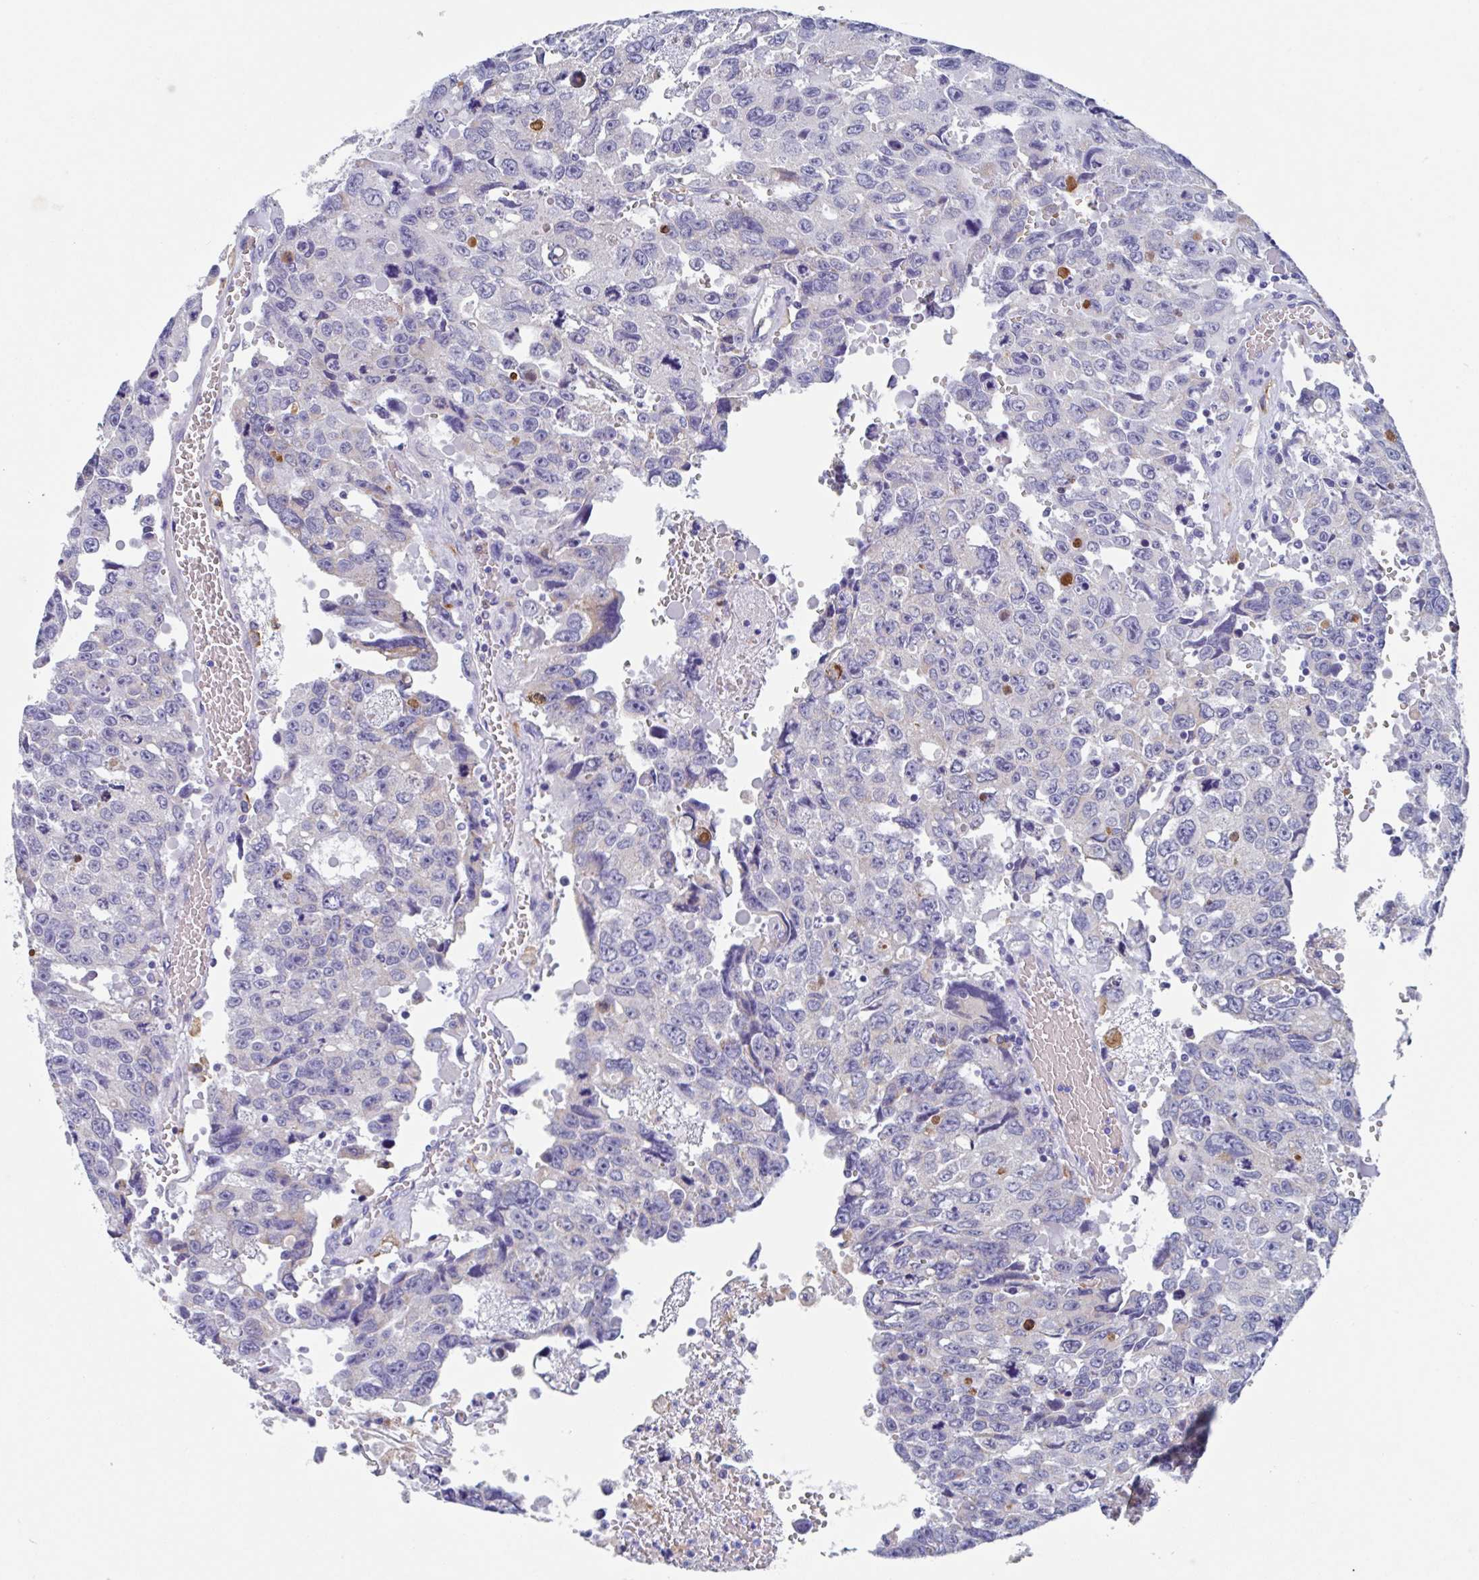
{"staining": {"intensity": "negative", "quantity": "none", "location": "none"}, "tissue": "testis cancer", "cell_type": "Tumor cells", "image_type": "cancer", "snomed": [{"axis": "morphology", "description": "Seminoma, NOS"}, {"axis": "topography", "description": "Testis"}], "caption": "There is no significant expression in tumor cells of seminoma (testis).", "gene": "FCGR3A", "patient": {"sex": "male", "age": 26}}